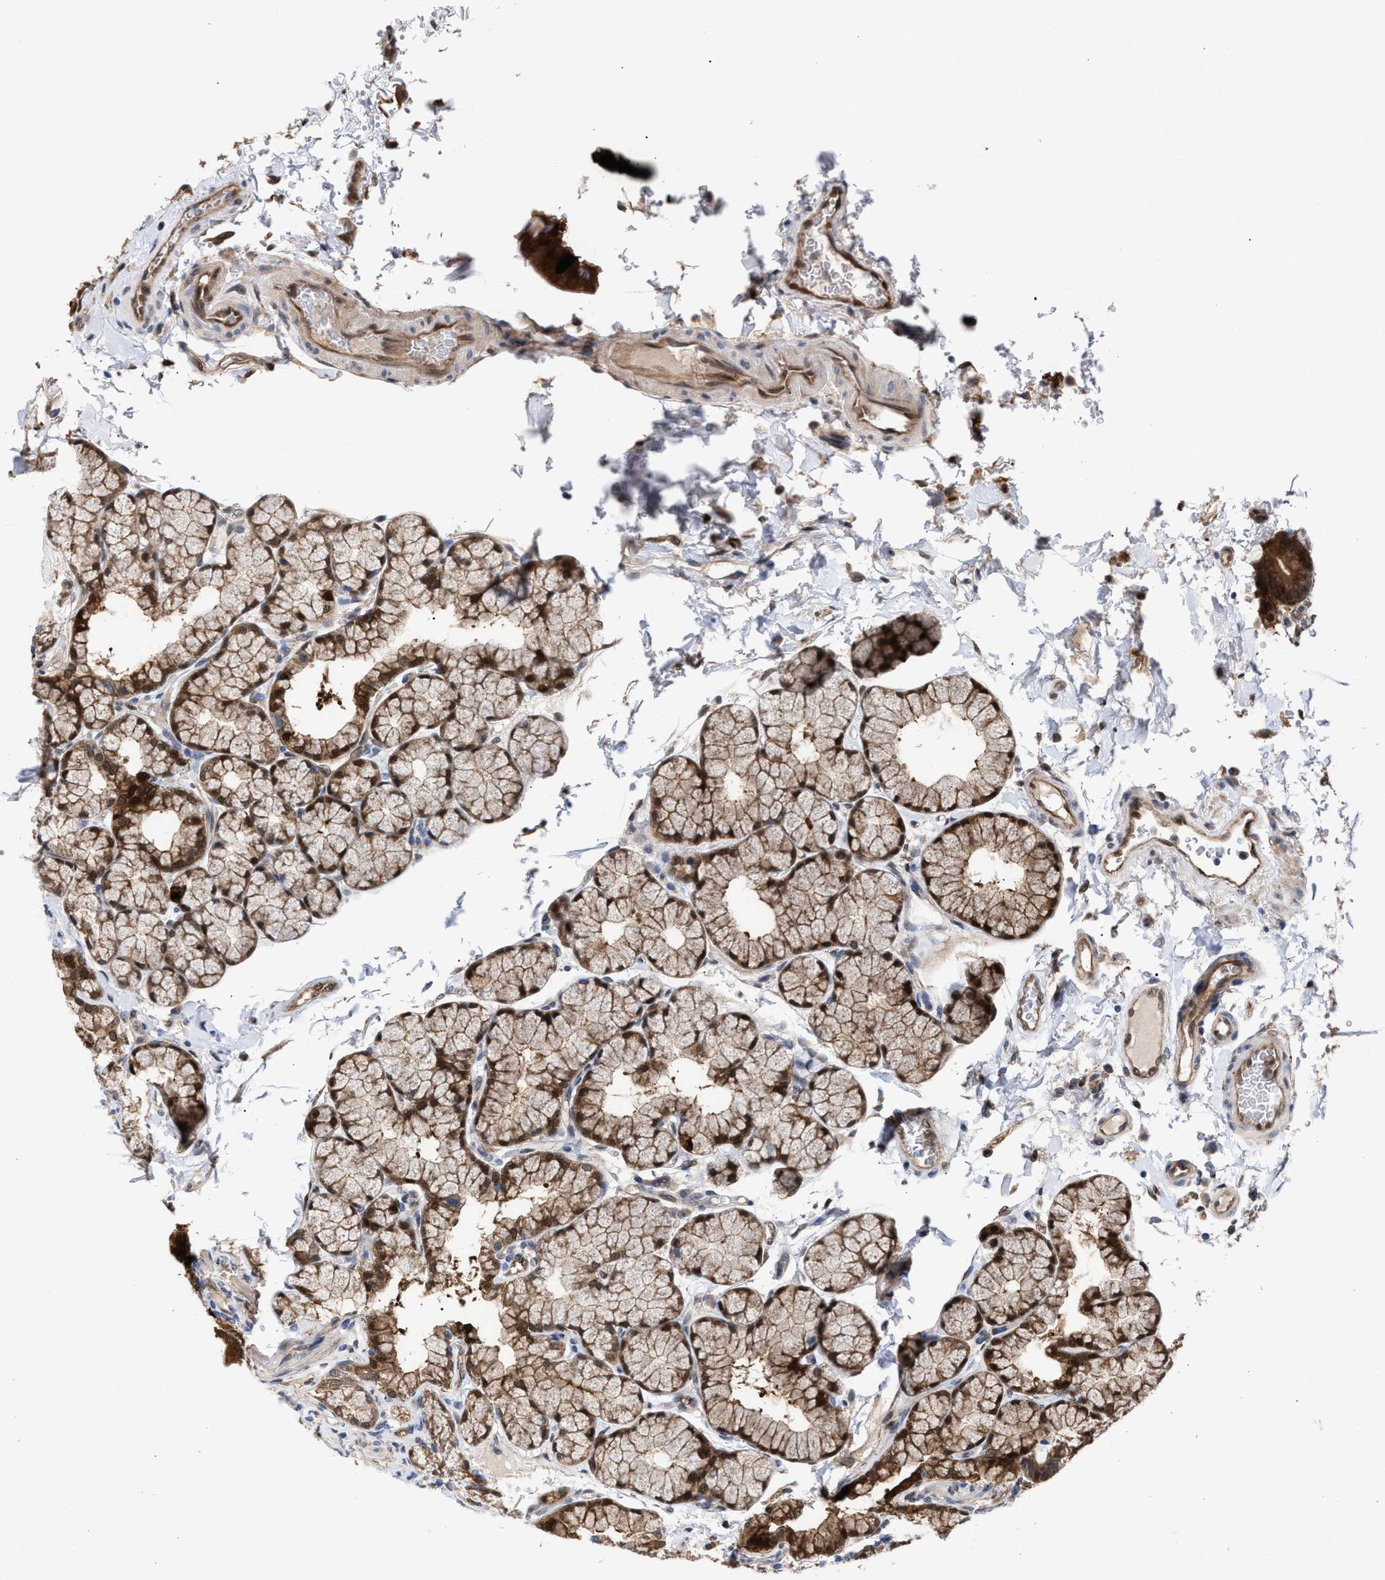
{"staining": {"intensity": "strong", "quantity": ">75%", "location": "cytoplasmic/membranous"}, "tissue": "duodenum", "cell_type": "Glandular cells", "image_type": "normal", "snomed": [{"axis": "morphology", "description": "Normal tissue, NOS"}, {"axis": "topography", "description": "Duodenum"}], "caption": "Immunohistochemical staining of benign duodenum demonstrates high levels of strong cytoplasmic/membranous positivity in about >75% of glandular cells. The staining was performed using DAB (3,3'-diaminobenzidine) to visualize the protein expression in brown, while the nuclei were stained in blue with hematoxylin (Magnification: 20x).", "gene": "TP53I3", "patient": {"sex": "male", "age": 50}}